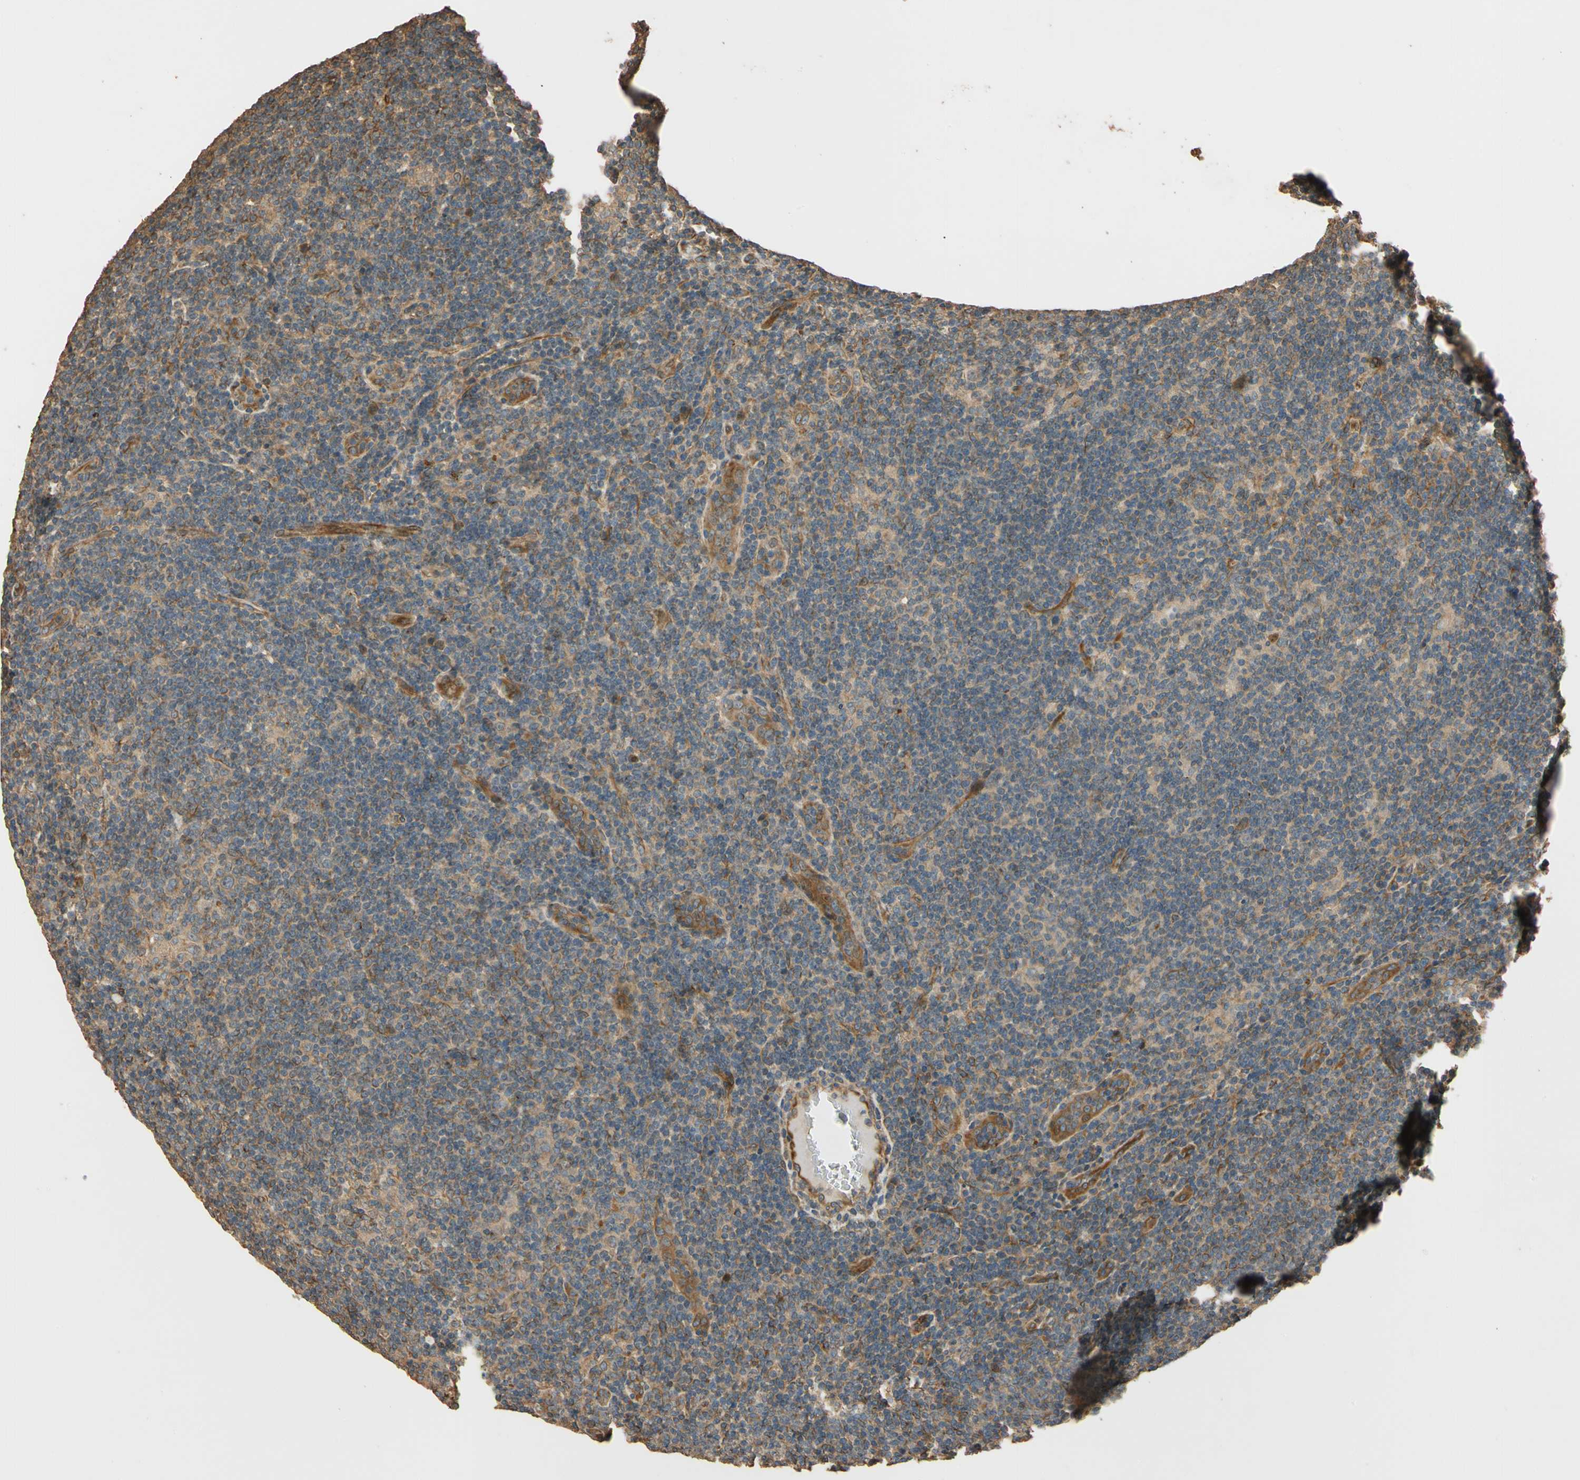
{"staining": {"intensity": "weak", "quantity": ">75%", "location": "cytoplasmic/membranous"}, "tissue": "lymphoma", "cell_type": "Tumor cells", "image_type": "cancer", "snomed": [{"axis": "morphology", "description": "Hodgkin's disease, NOS"}, {"axis": "topography", "description": "Lymph node"}], "caption": "Protein staining demonstrates weak cytoplasmic/membranous staining in about >75% of tumor cells in Hodgkin's disease.", "gene": "MGRN1", "patient": {"sex": "female", "age": 57}}